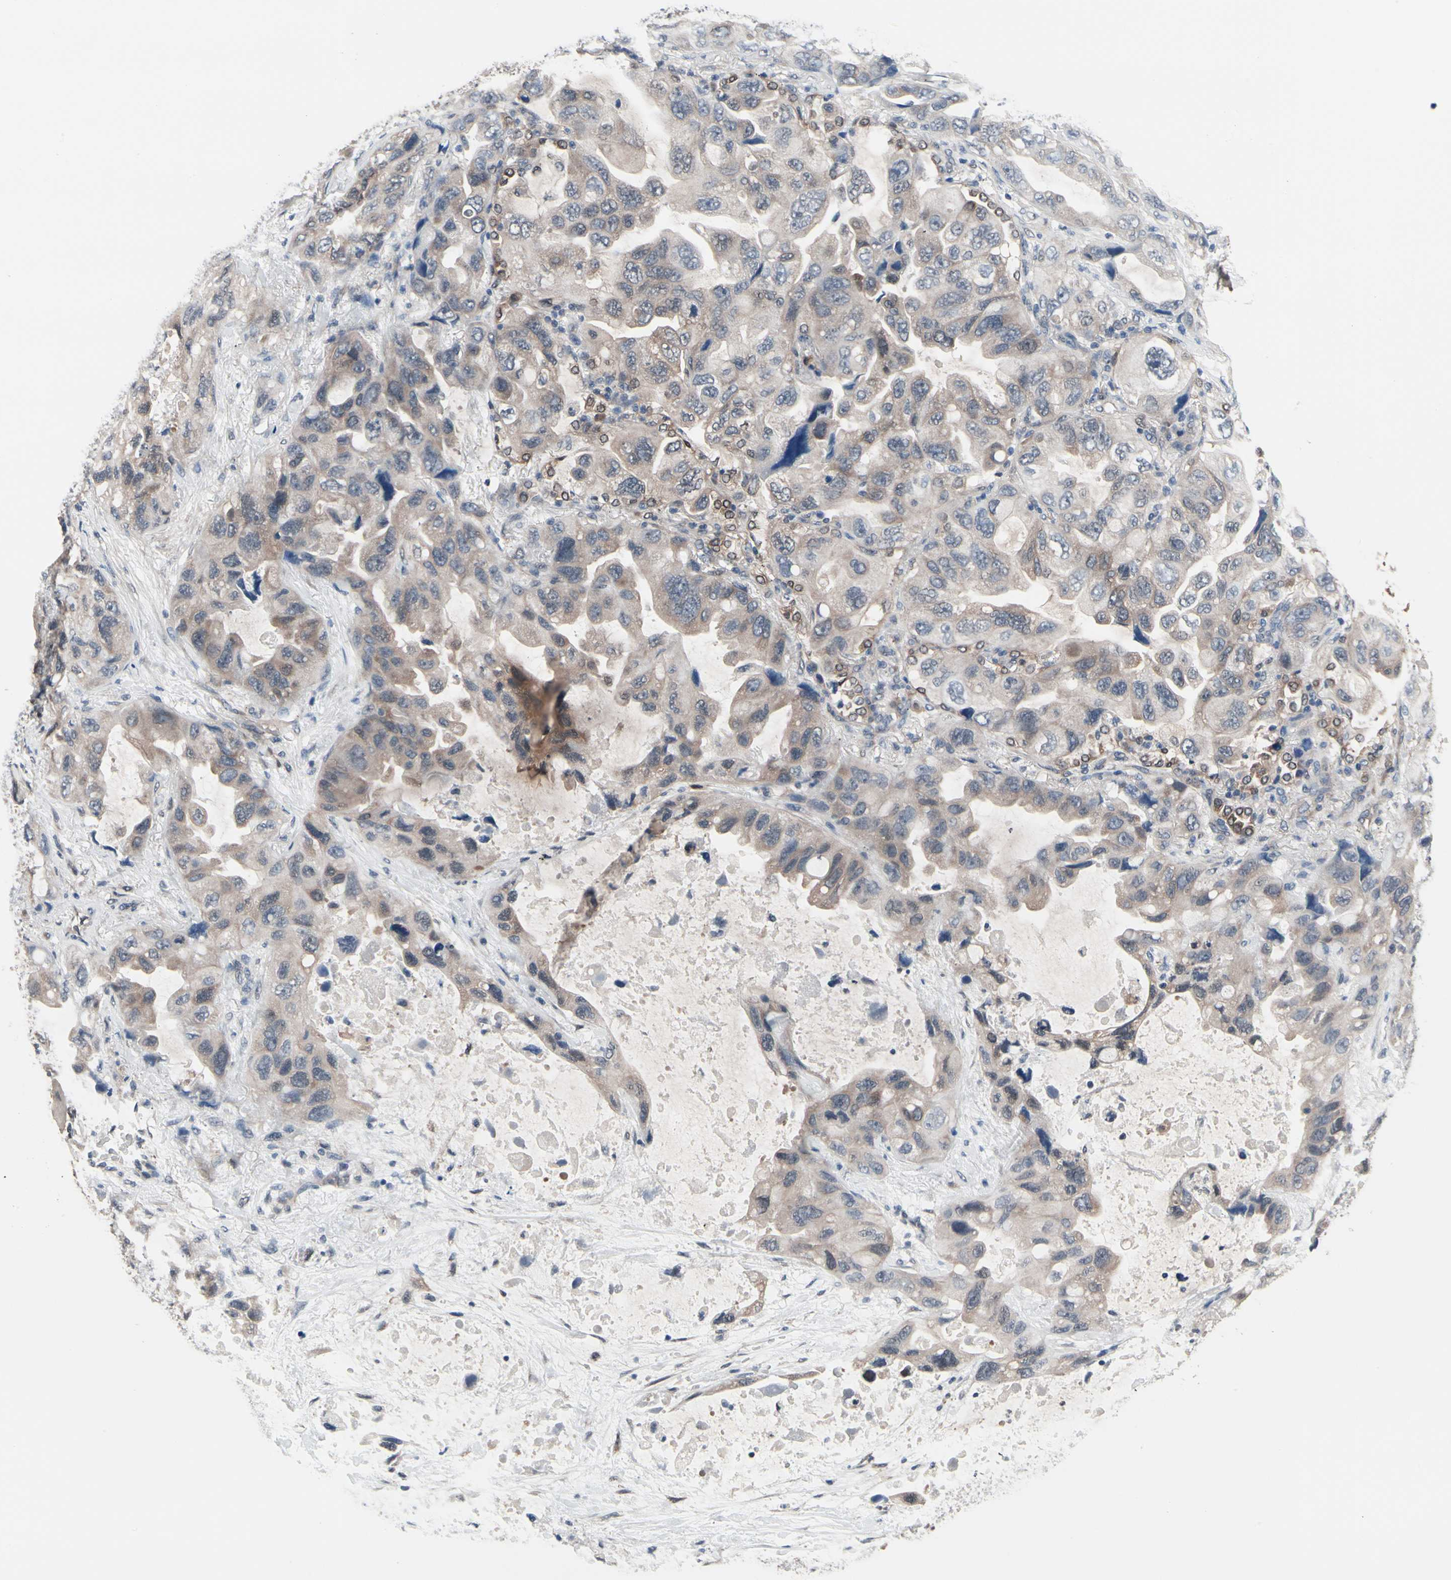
{"staining": {"intensity": "weak", "quantity": ">75%", "location": "cytoplasmic/membranous"}, "tissue": "lung cancer", "cell_type": "Tumor cells", "image_type": "cancer", "snomed": [{"axis": "morphology", "description": "Squamous cell carcinoma, NOS"}, {"axis": "topography", "description": "Lung"}], "caption": "Weak cytoplasmic/membranous staining is identified in approximately >75% of tumor cells in lung squamous cell carcinoma. Nuclei are stained in blue.", "gene": "PRDX6", "patient": {"sex": "female", "age": 73}}